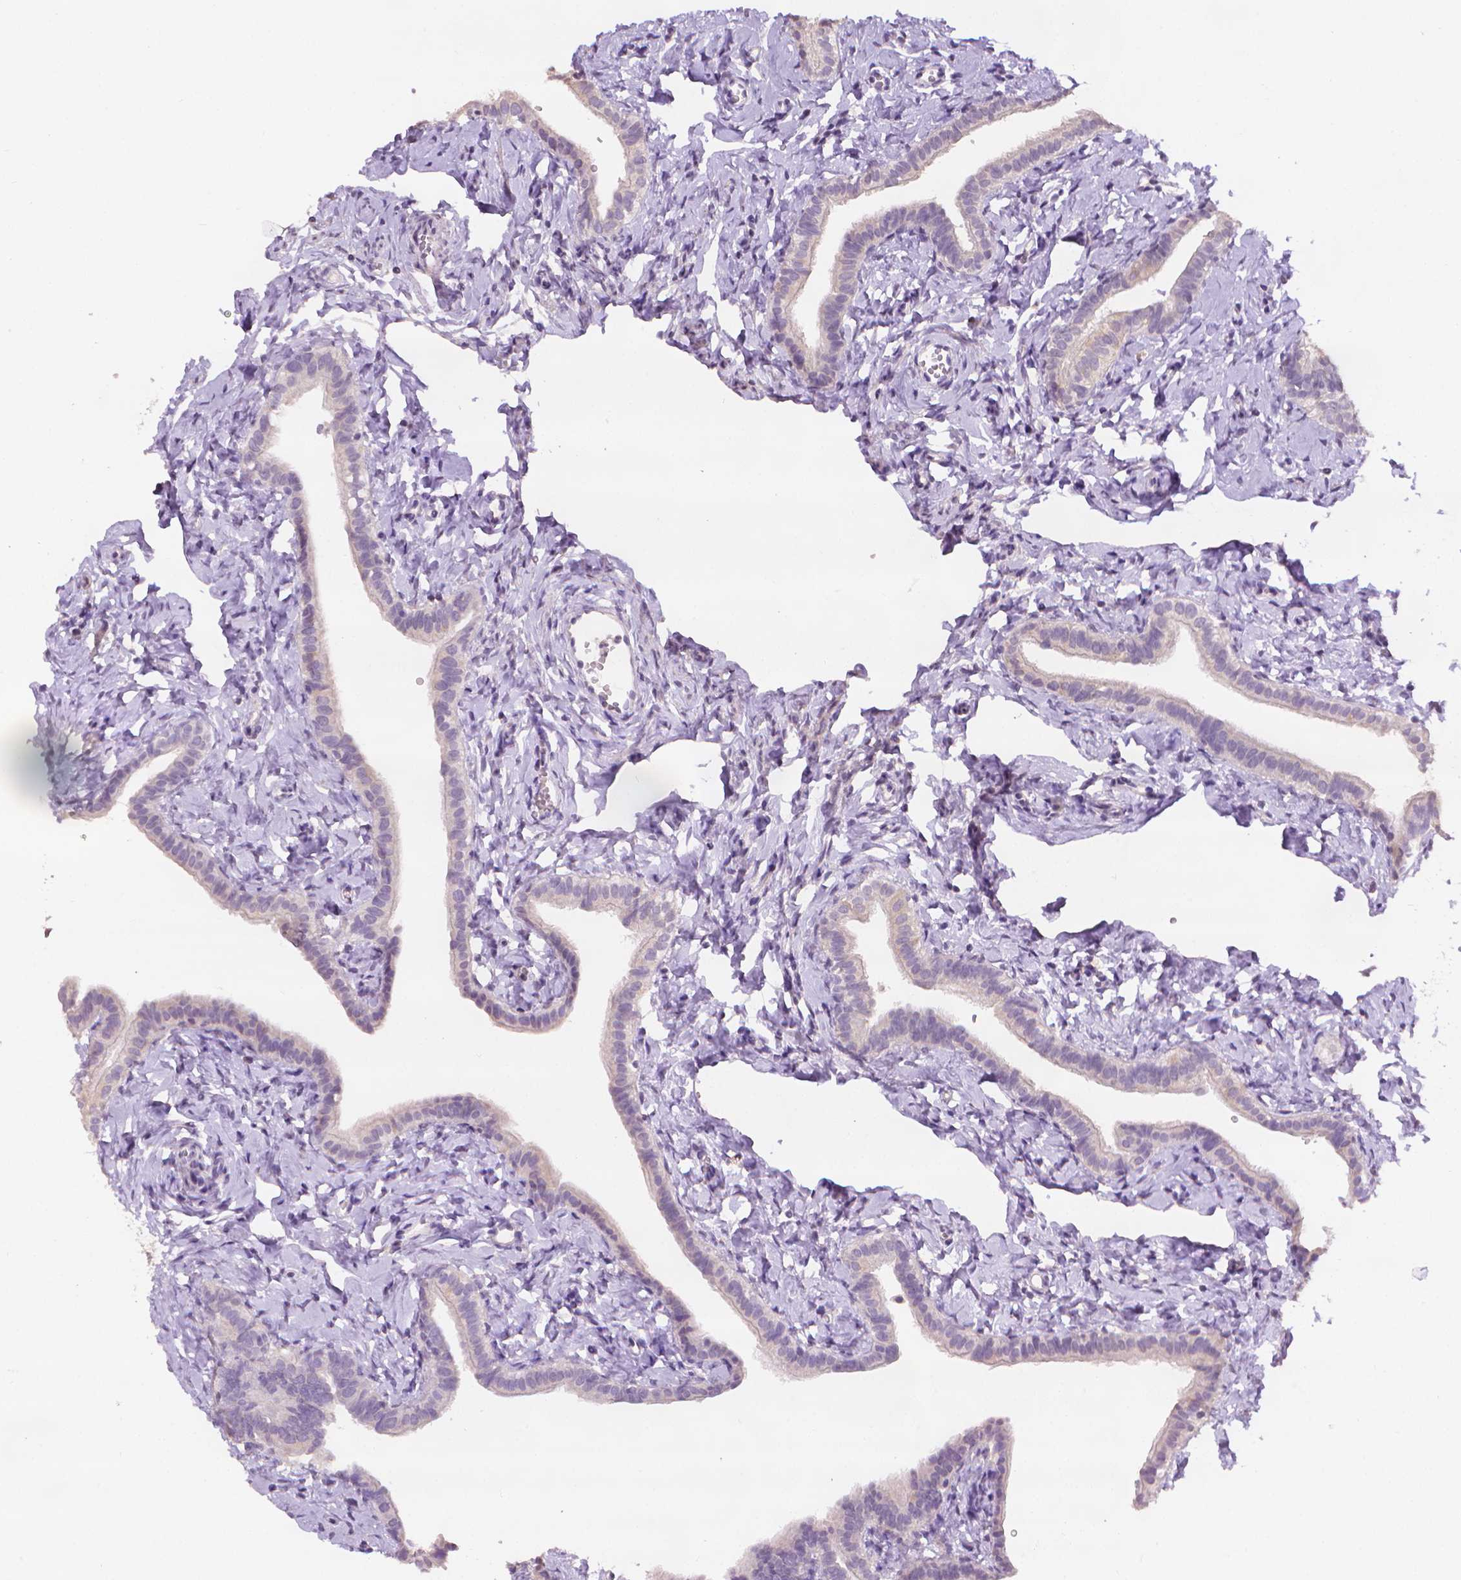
{"staining": {"intensity": "negative", "quantity": "none", "location": "none"}, "tissue": "fallopian tube", "cell_type": "Glandular cells", "image_type": "normal", "snomed": [{"axis": "morphology", "description": "Normal tissue, NOS"}, {"axis": "topography", "description": "Fallopian tube"}], "caption": "Glandular cells are negative for brown protein staining in normal fallopian tube. (DAB IHC, high magnification).", "gene": "FASN", "patient": {"sex": "female", "age": 41}}